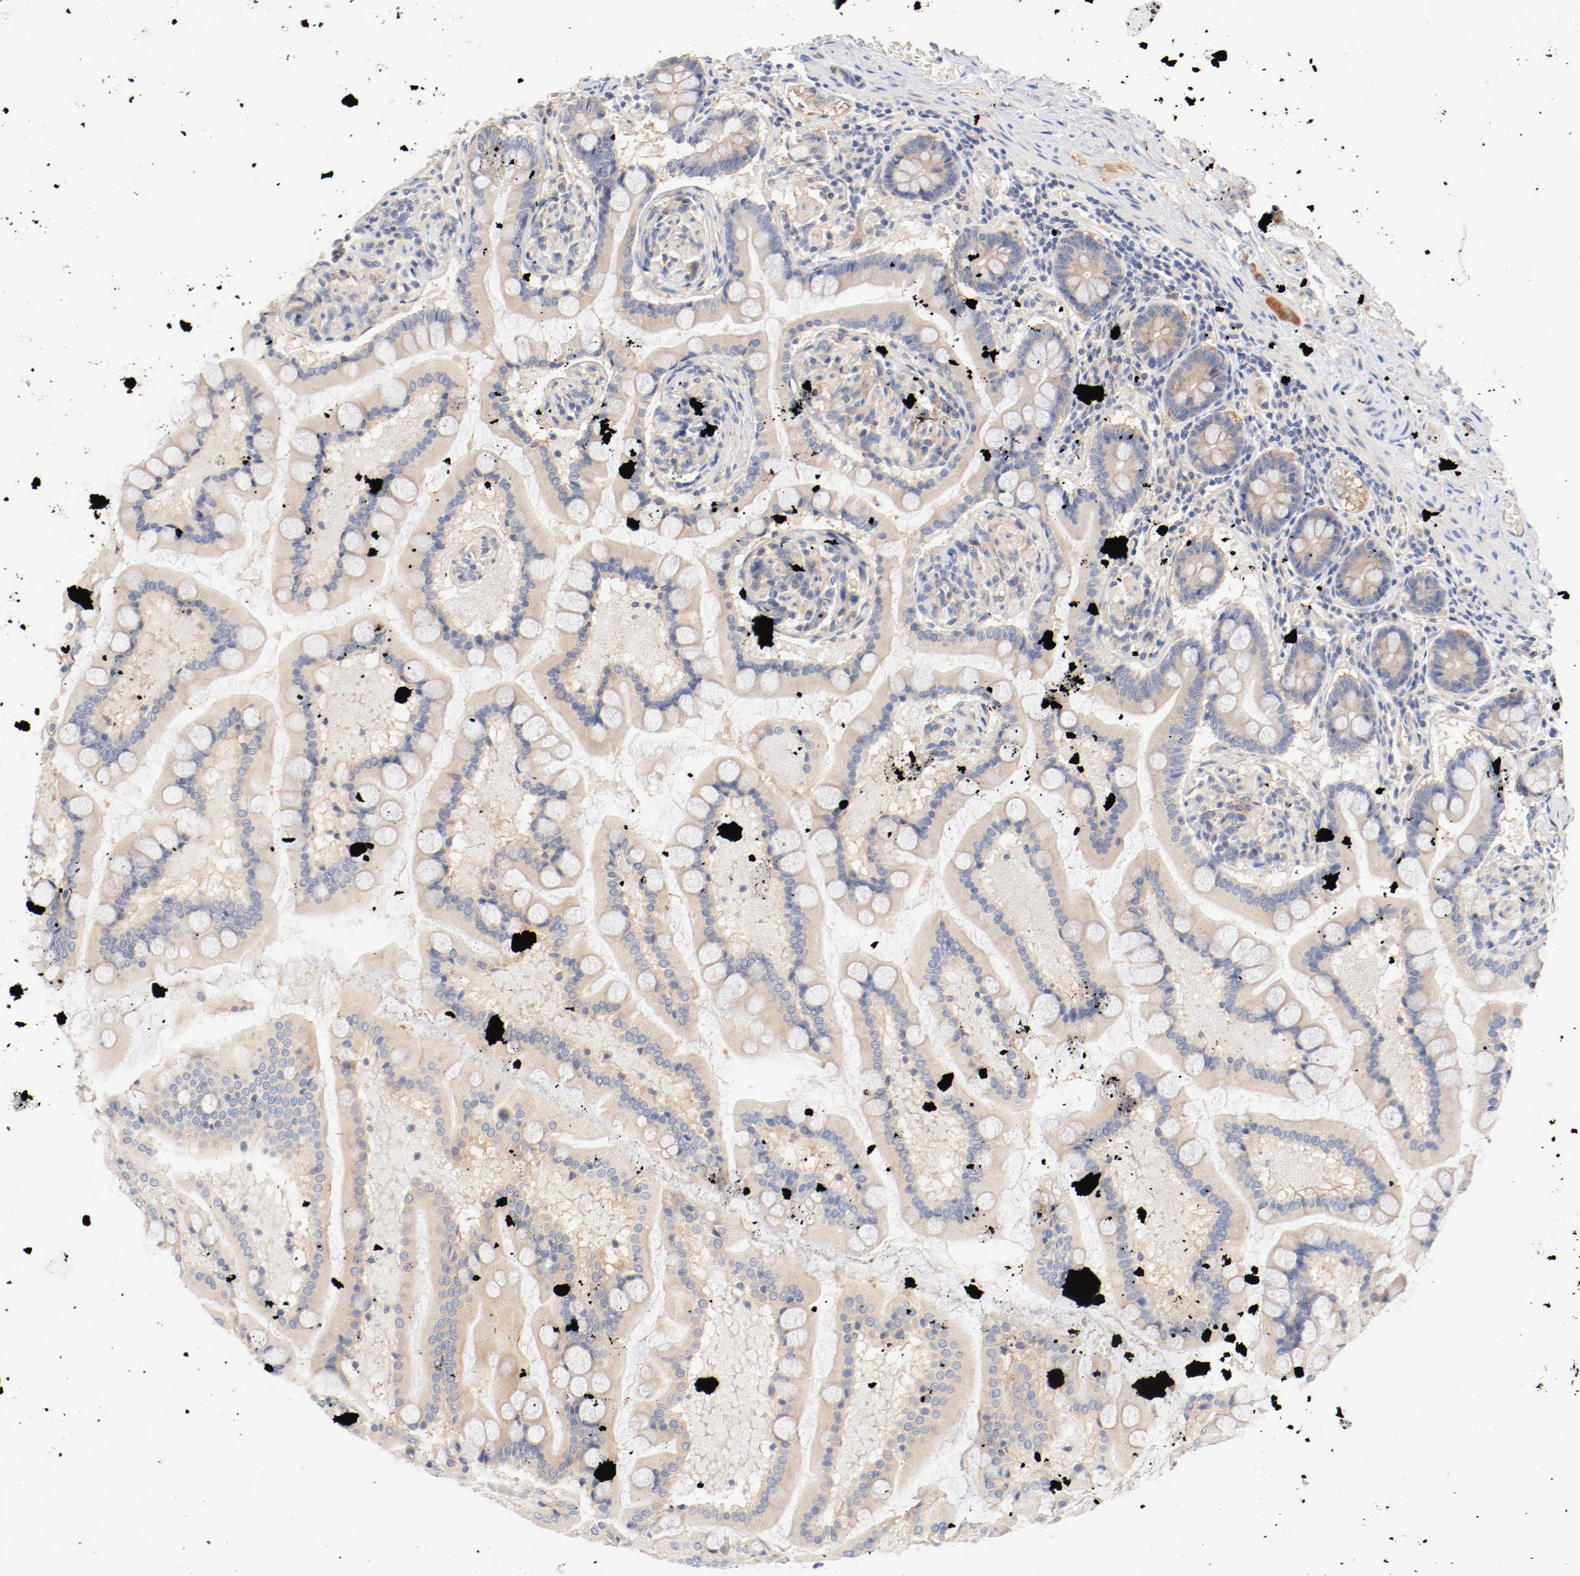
{"staining": {"intensity": "moderate", "quantity": "<25%", "location": "cytoplasmic/membranous"}, "tissue": "small intestine", "cell_type": "Glandular cells", "image_type": "normal", "snomed": [{"axis": "morphology", "description": "Normal tissue, NOS"}, {"axis": "topography", "description": "Small intestine"}], "caption": "Immunohistochemical staining of unremarkable human small intestine shows moderate cytoplasmic/membranous protein positivity in about <25% of glandular cells. Immunohistochemistry stains the protein in brown and the nuclei are stained blue.", "gene": "DYNC1H1", "patient": {"sex": "male", "age": 41}}